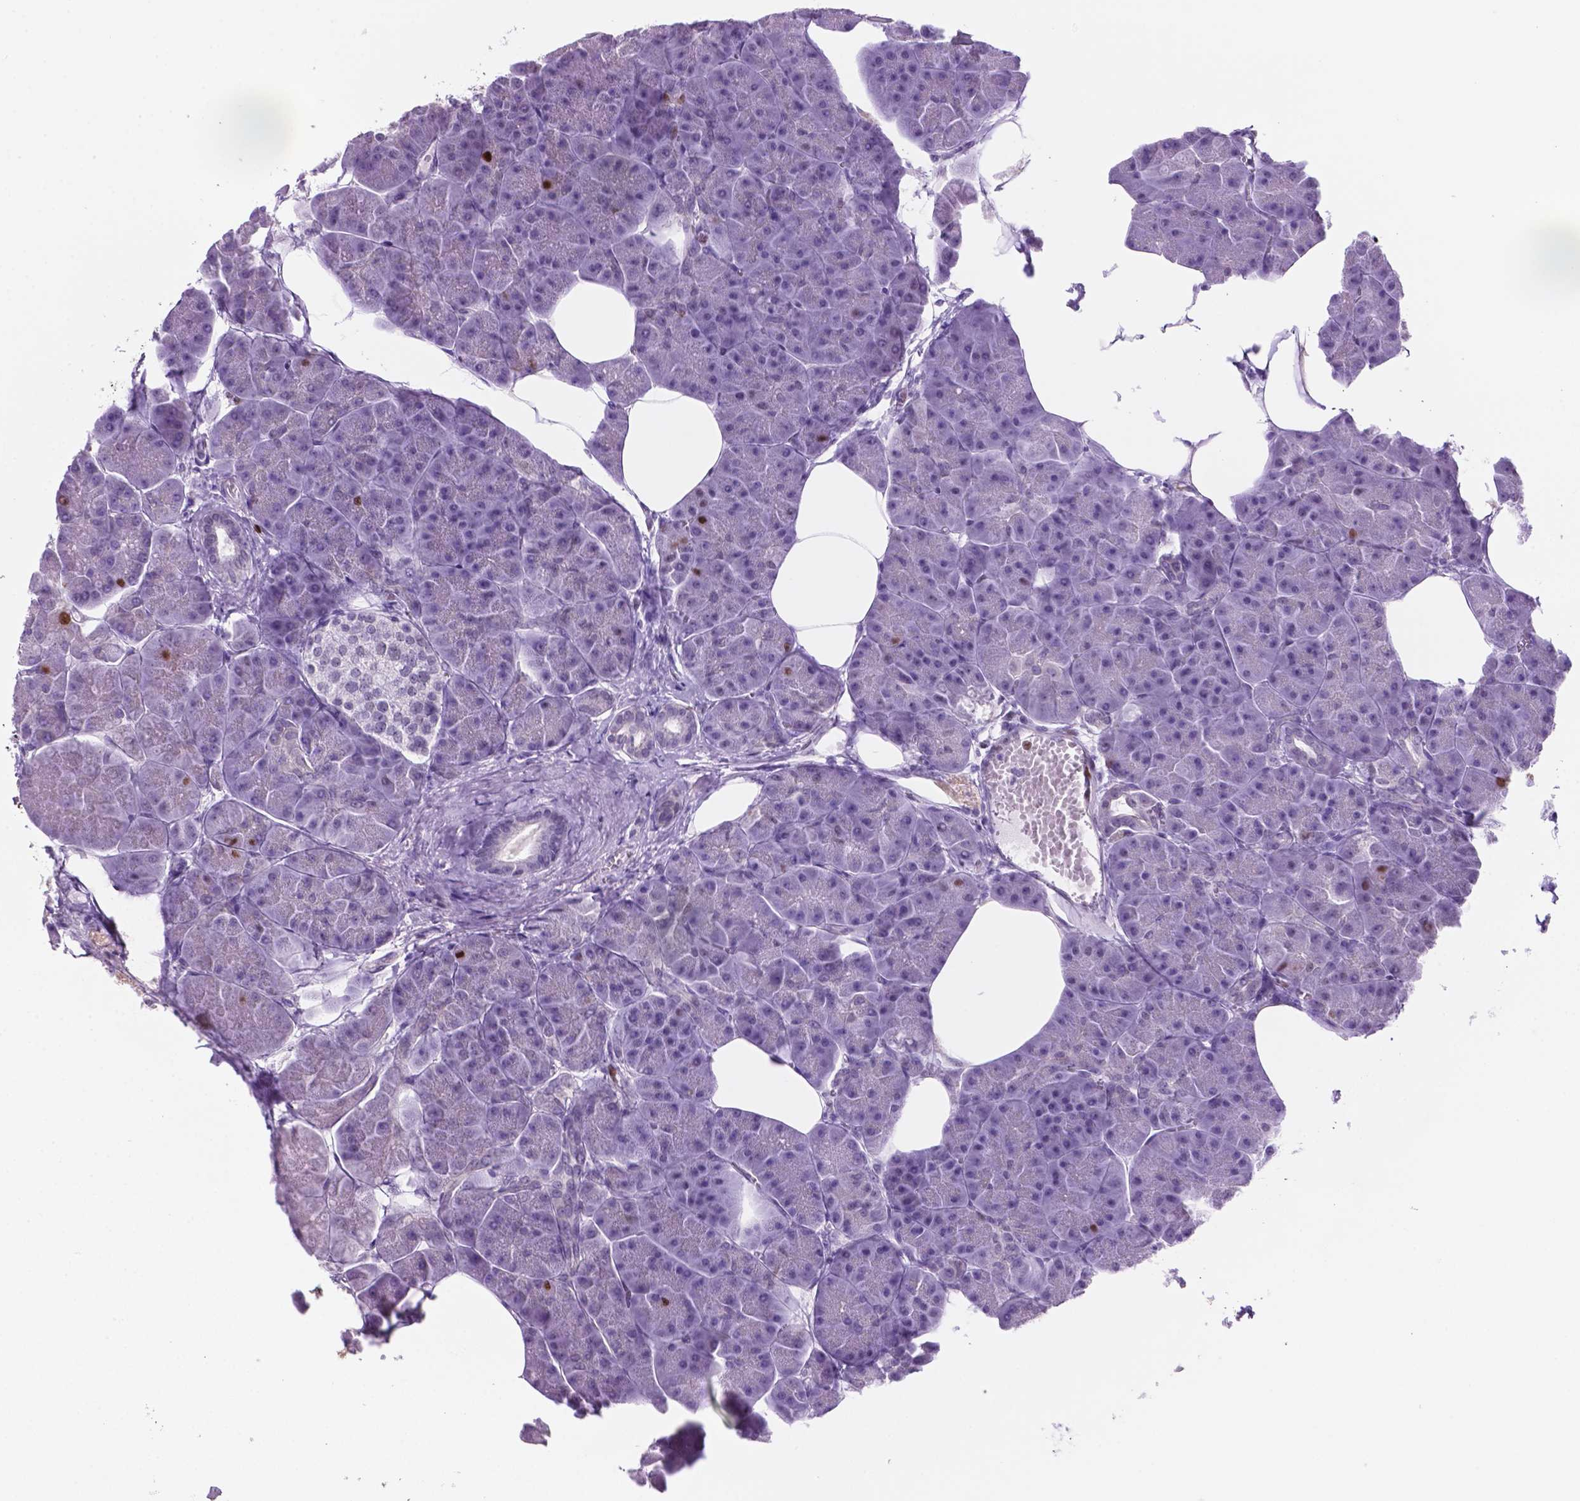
{"staining": {"intensity": "strong", "quantity": "<25%", "location": "nuclear"}, "tissue": "pancreas", "cell_type": "Exocrine glandular cells", "image_type": "normal", "snomed": [{"axis": "morphology", "description": "Normal tissue, NOS"}, {"axis": "topography", "description": "Adipose tissue"}, {"axis": "topography", "description": "Pancreas"}, {"axis": "topography", "description": "Peripheral nerve tissue"}], "caption": "Immunohistochemistry (IHC) photomicrograph of benign human pancreas stained for a protein (brown), which demonstrates medium levels of strong nuclear positivity in approximately <25% of exocrine glandular cells.", "gene": "NCAPH2", "patient": {"sex": "female", "age": 58}}